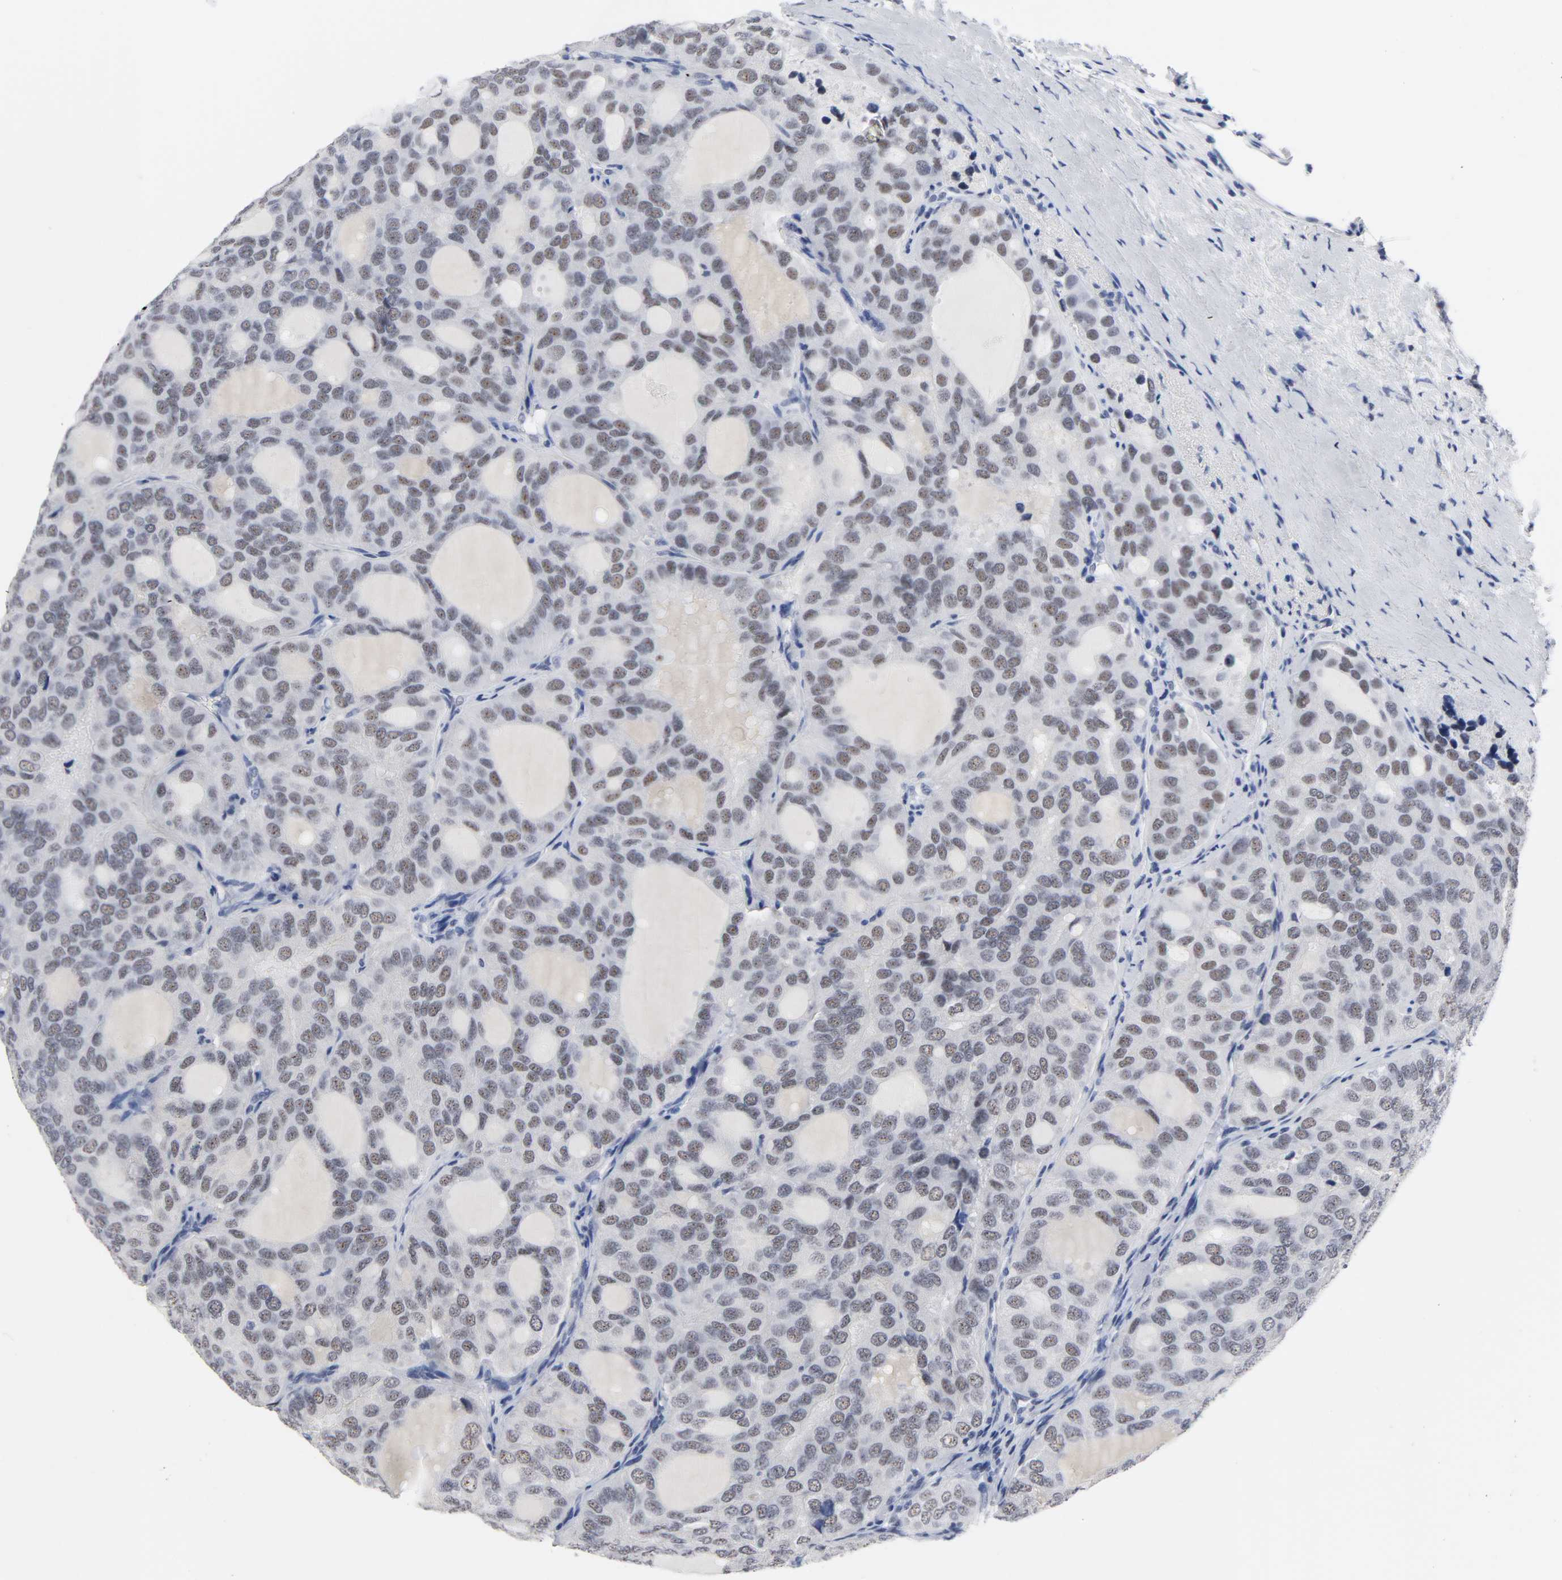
{"staining": {"intensity": "weak", "quantity": "25%-75%", "location": "nuclear"}, "tissue": "thyroid cancer", "cell_type": "Tumor cells", "image_type": "cancer", "snomed": [{"axis": "morphology", "description": "Follicular adenoma carcinoma, NOS"}, {"axis": "topography", "description": "Thyroid gland"}], "caption": "Thyroid follicular adenoma carcinoma stained with IHC exhibits weak nuclear expression in about 25%-75% of tumor cells.", "gene": "GRHL2", "patient": {"sex": "male", "age": 75}}